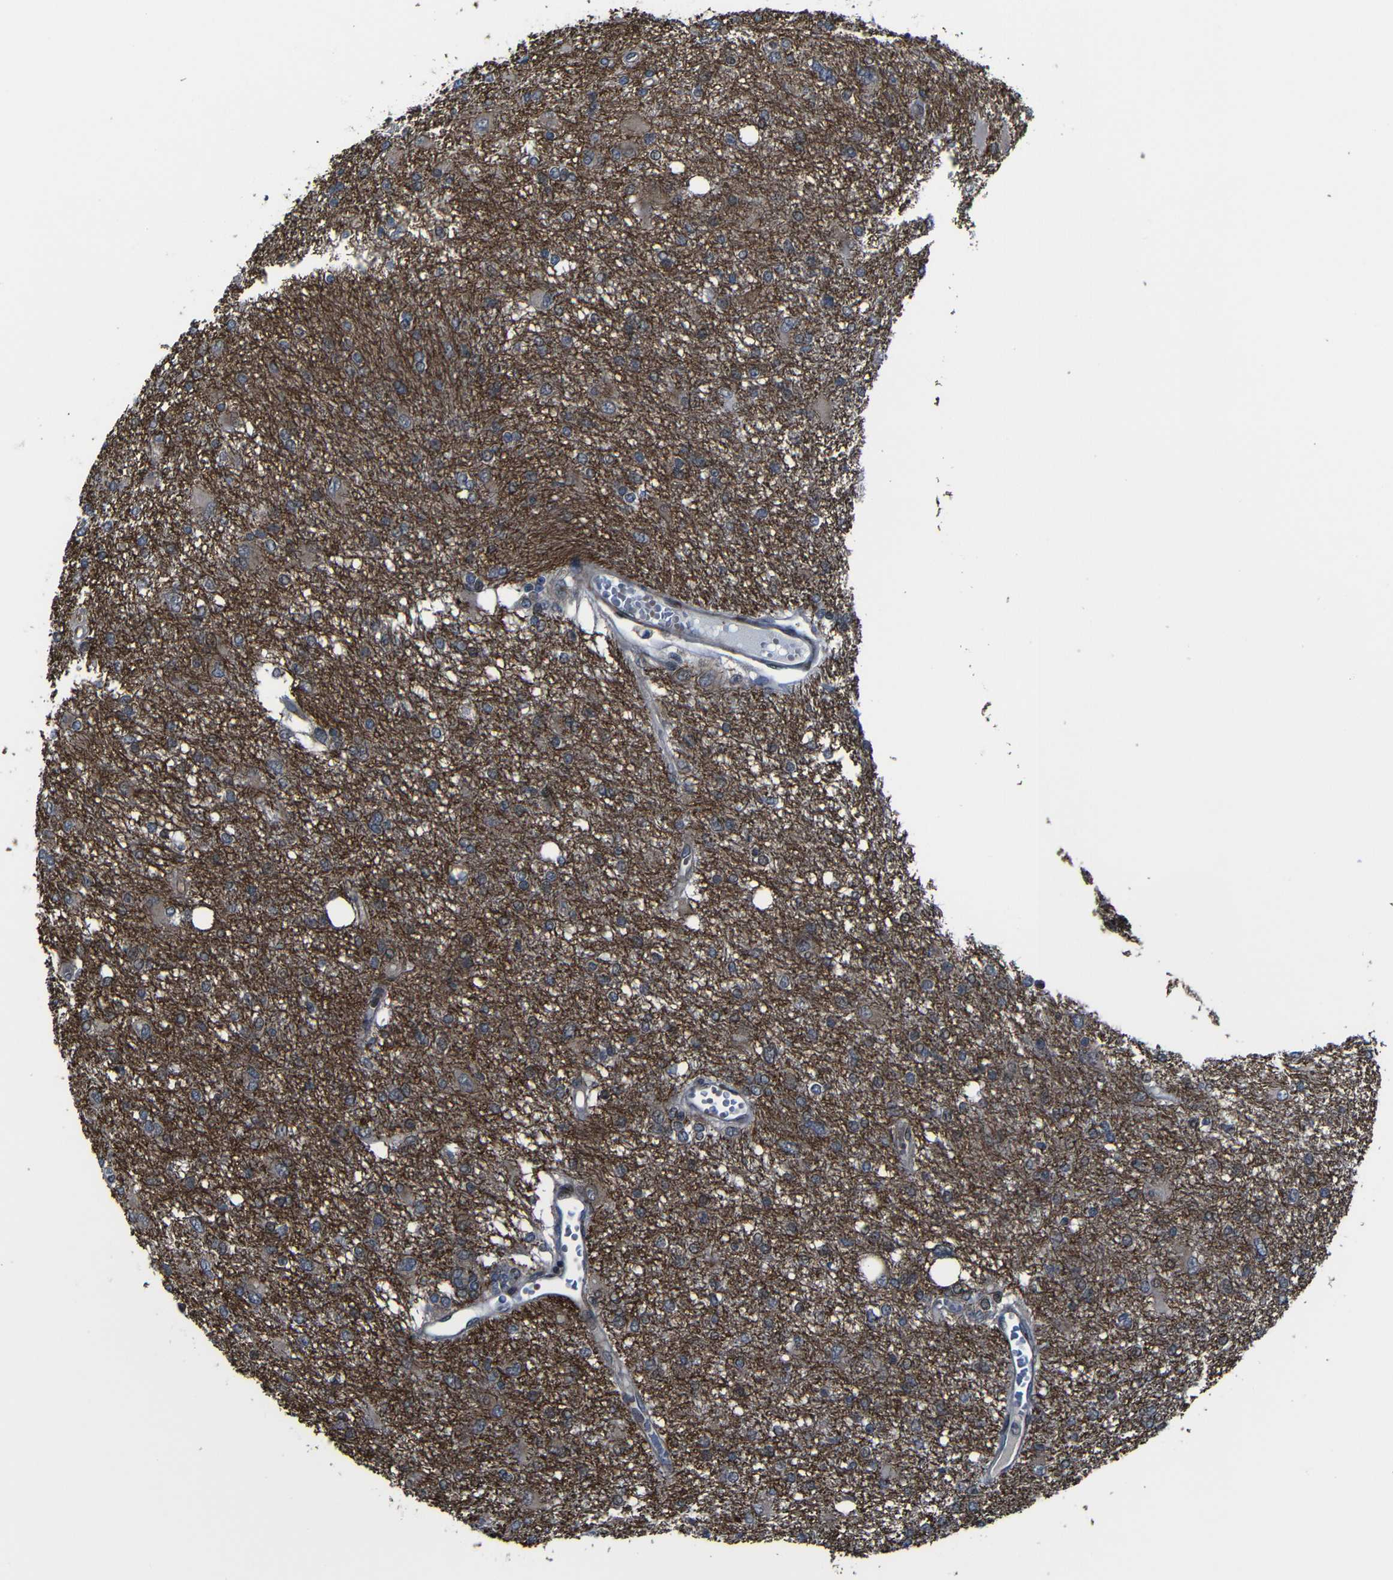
{"staining": {"intensity": "weak", "quantity": ">75%", "location": "cytoplasmic/membranous"}, "tissue": "glioma", "cell_type": "Tumor cells", "image_type": "cancer", "snomed": [{"axis": "morphology", "description": "Glioma, malignant, High grade"}, {"axis": "topography", "description": "Brain"}], "caption": "High-power microscopy captured an immunohistochemistry image of glioma, revealing weak cytoplasmic/membranous positivity in approximately >75% of tumor cells.", "gene": "KIAA0513", "patient": {"sex": "female", "age": 59}}